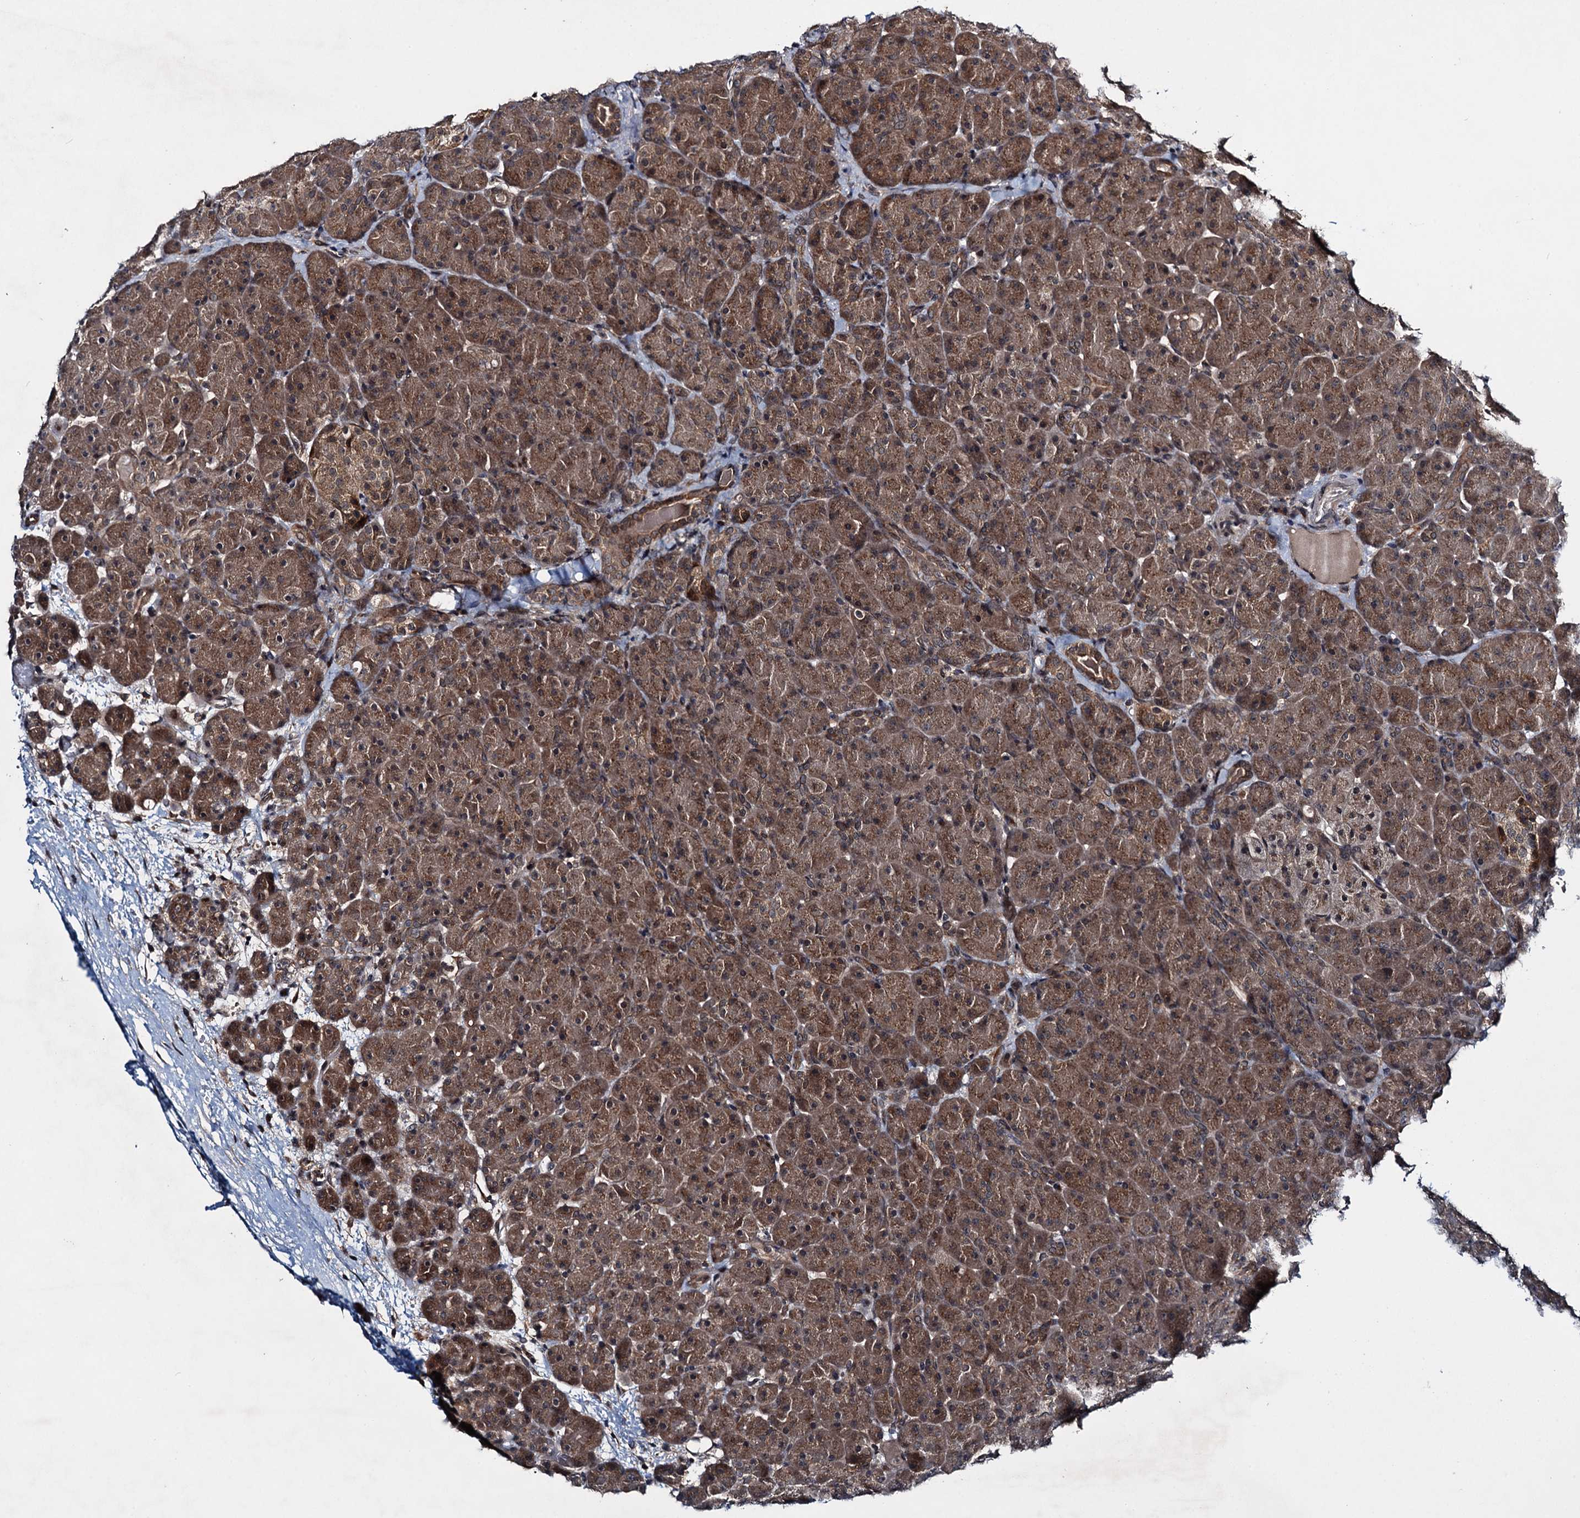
{"staining": {"intensity": "moderate", "quantity": ">75%", "location": "cytoplasmic/membranous"}, "tissue": "pancreas", "cell_type": "Exocrine glandular cells", "image_type": "normal", "snomed": [{"axis": "morphology", "description": "Normal tissue, NOS"}, {"axis": "topography", "description": "Pancreas"}], "caption": "Immunohistochemistry (DAB) staining of benign pancreas shows moderate cytoplasmic/membranous protein staining in about >75% of exocrine glandular cells. The staining was performed using DAB, with brown indicating positive protein expression. Nuclei are stained blue with hematoxylin.", "gene": "RNF165", "patient": {"sex": "male", "age": 66}}